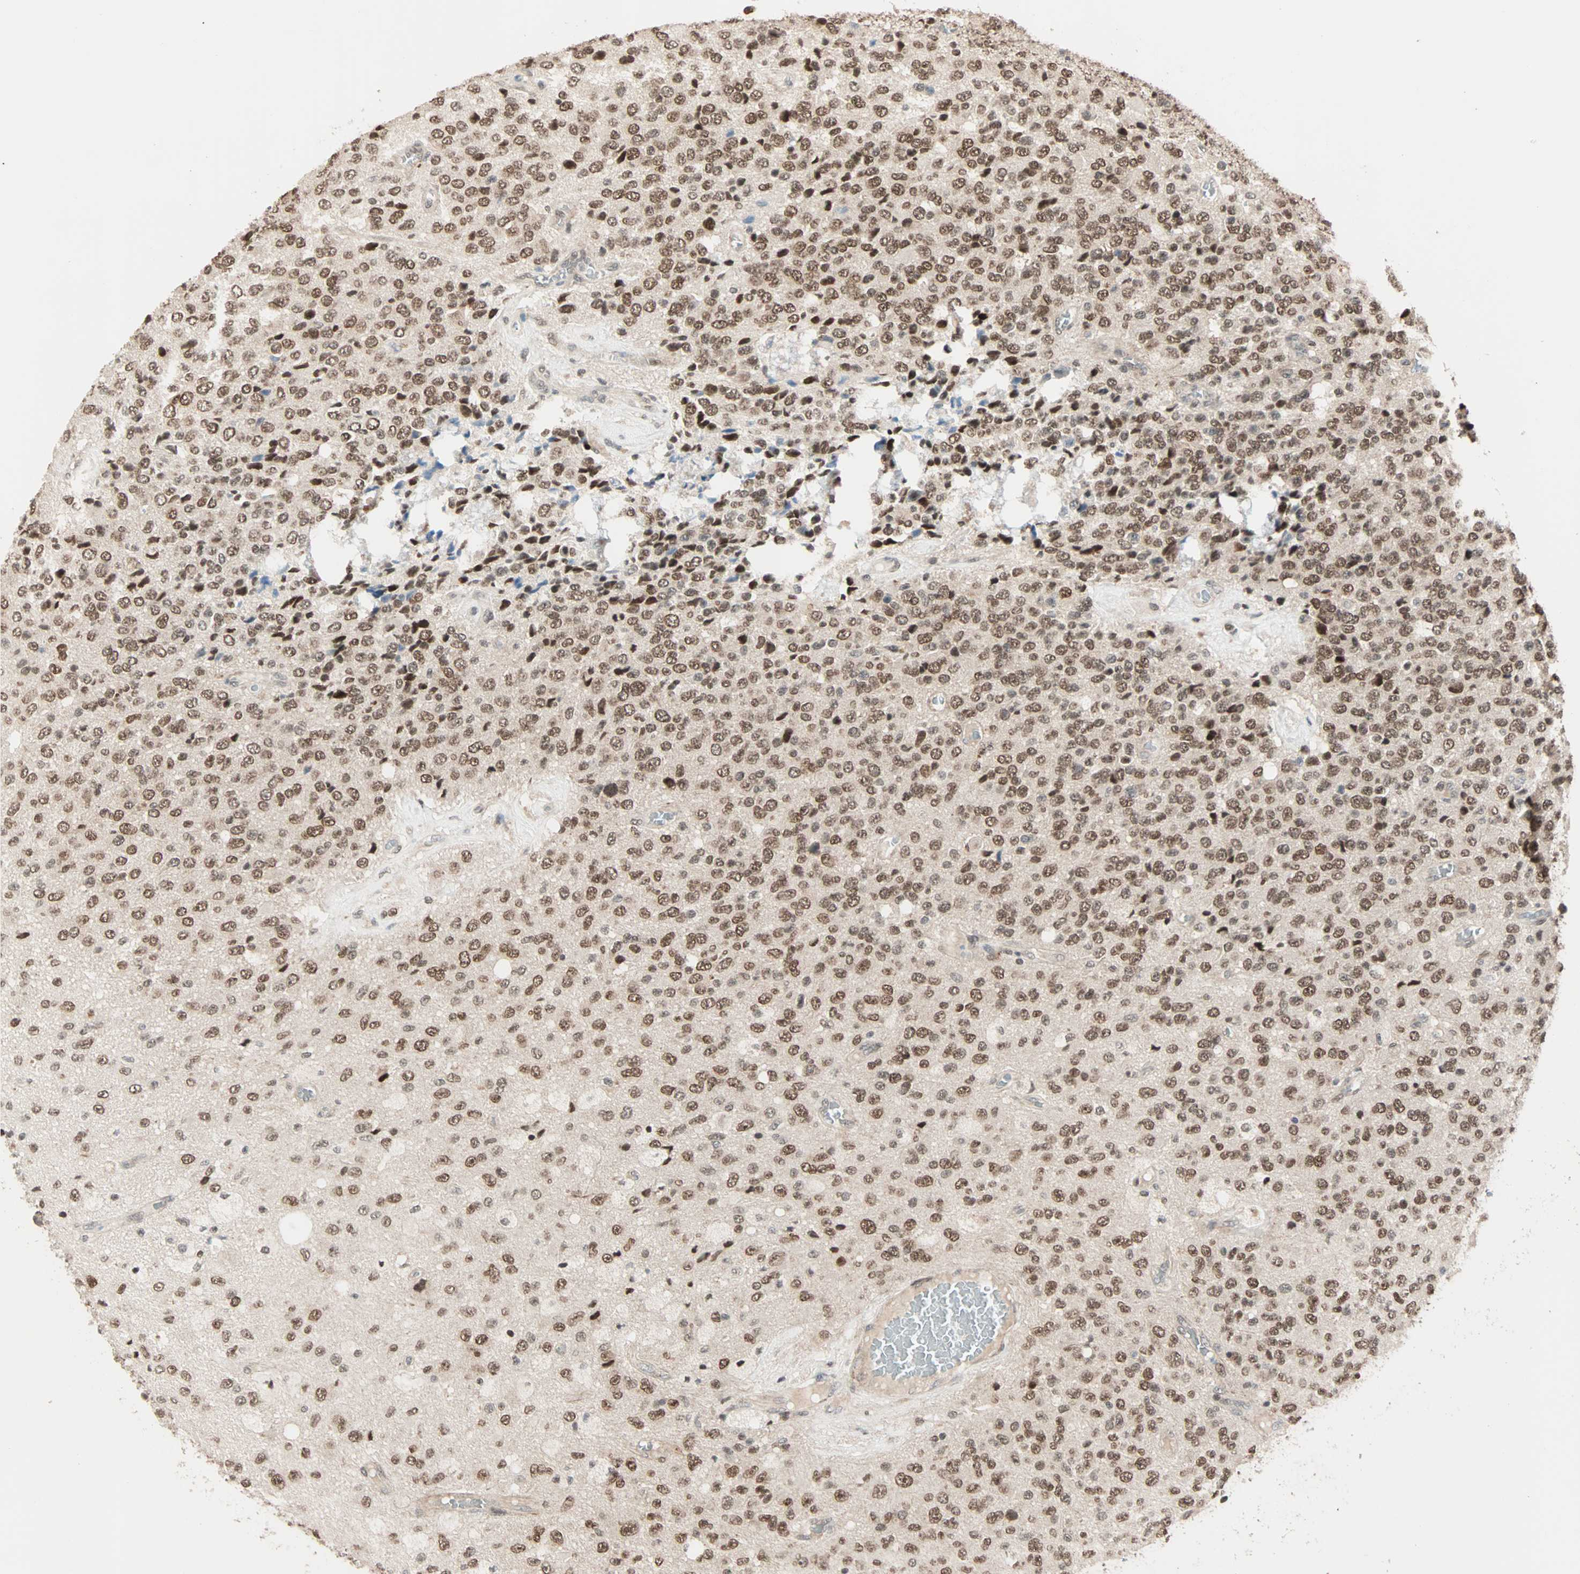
{"staining": {"intensity": "moderate", "quantity": ">75%", "location": "nuclear"}, "tissue": "glioma", "cell_type": "Tumor cells", "image_type": "cancer", "snomed": [{"axis": "morphology", "description": "Glioma, malignant, High grade"}, {"axis": "topography", "description": "pancreas cauda"}], "caption": "Tumor cells exhibit moderate nuclear positivity in about >75% of cells in glioma.", "gene": "CBX4", "patient": {"sex": "male", "age": 60}}